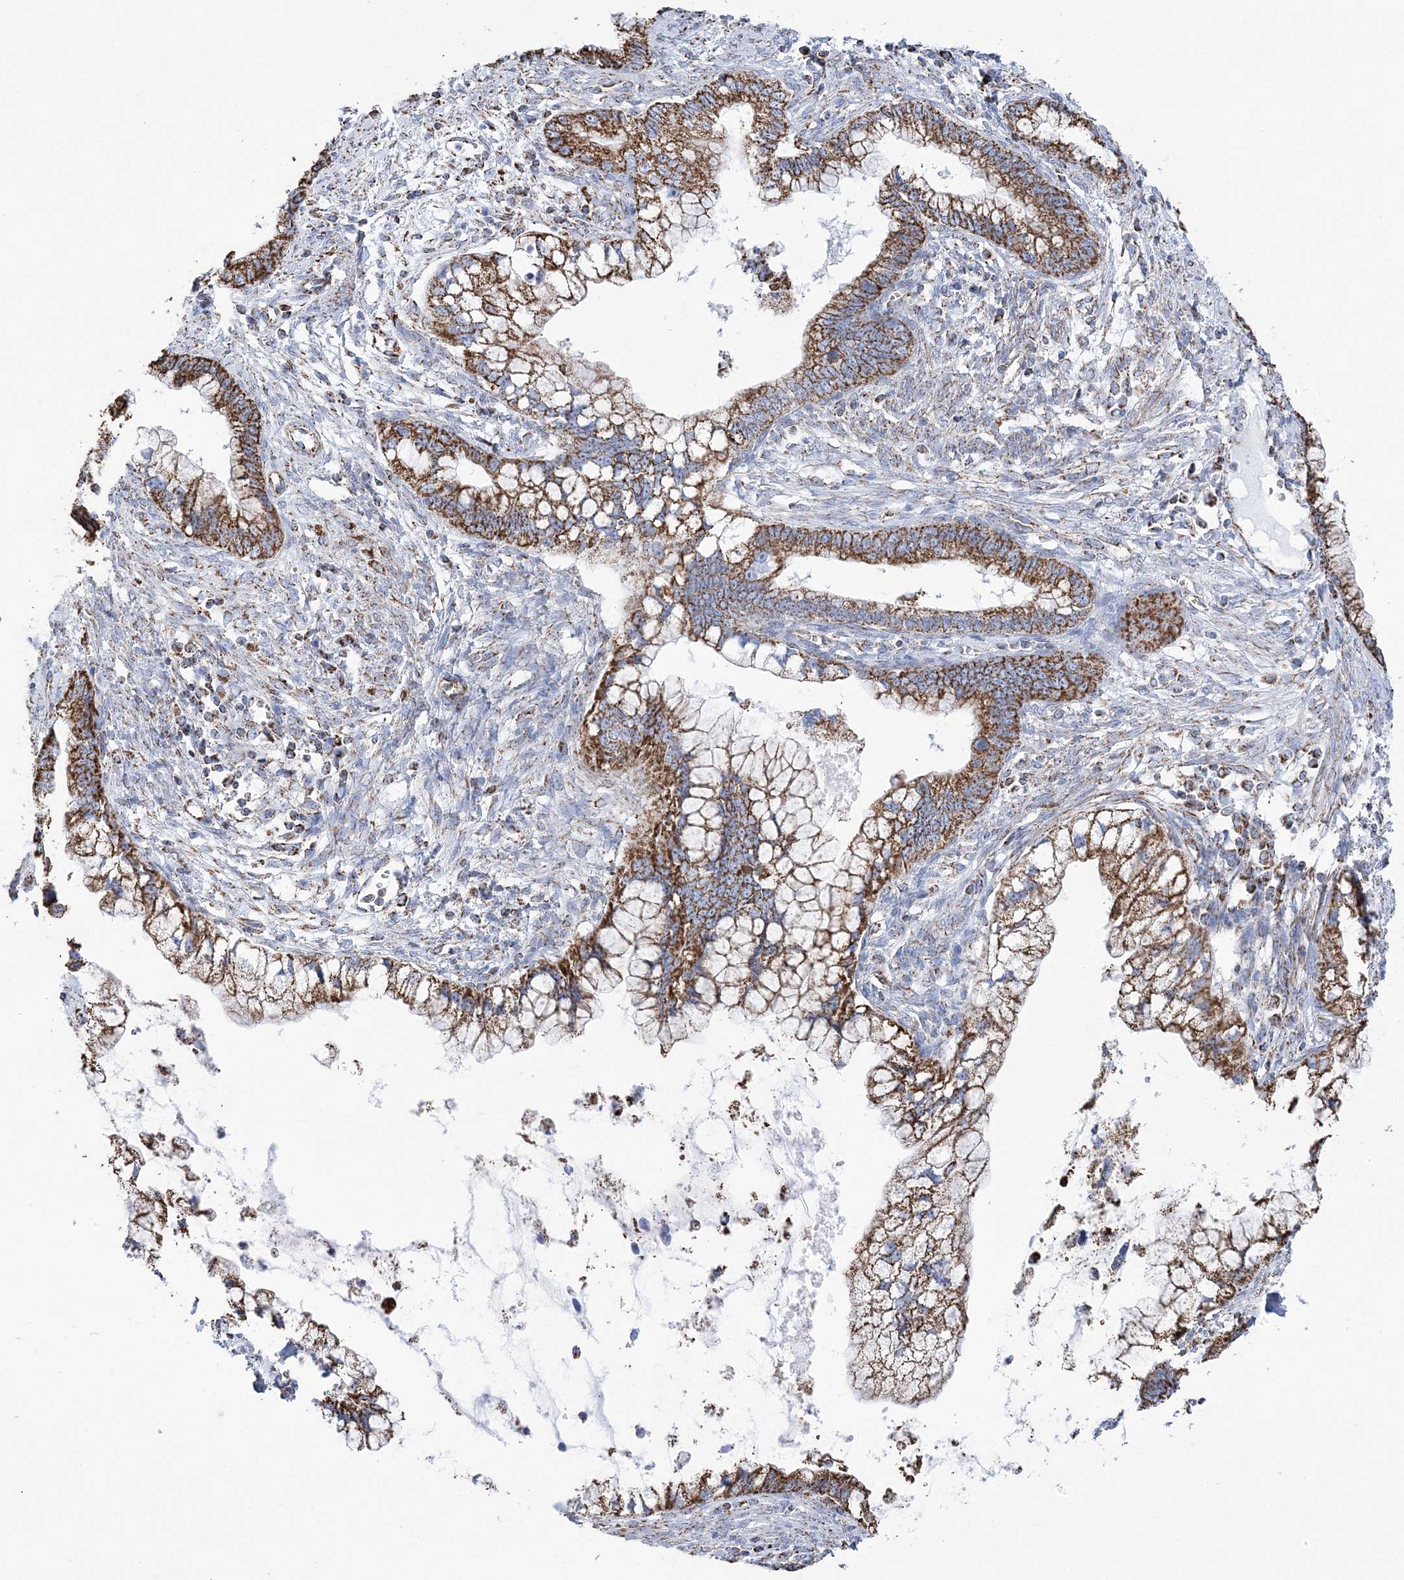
{"staining": {"intensity": "moderate", "quantity": ">75%", "location": "cytoplasmic/membranous"}, "tissue": "cervical cancer", "cell_type": "Tumor cells", "image_type": "cancer", "snomed": [{"axis": "morphology", "description": "Adenocarcinoma, NOS"}, {"axis": "topography", "description": "Cervix"}], "caption": "Immunohistochemistry (IHC) of human cervical adenocarcinoma demonstrates medium levels of moderate cytoplasmic/membranous staining in approximately >75% of tumor cells.", "gene": "GTPBP8", "patient": {"sex": "female", "age": 44}}